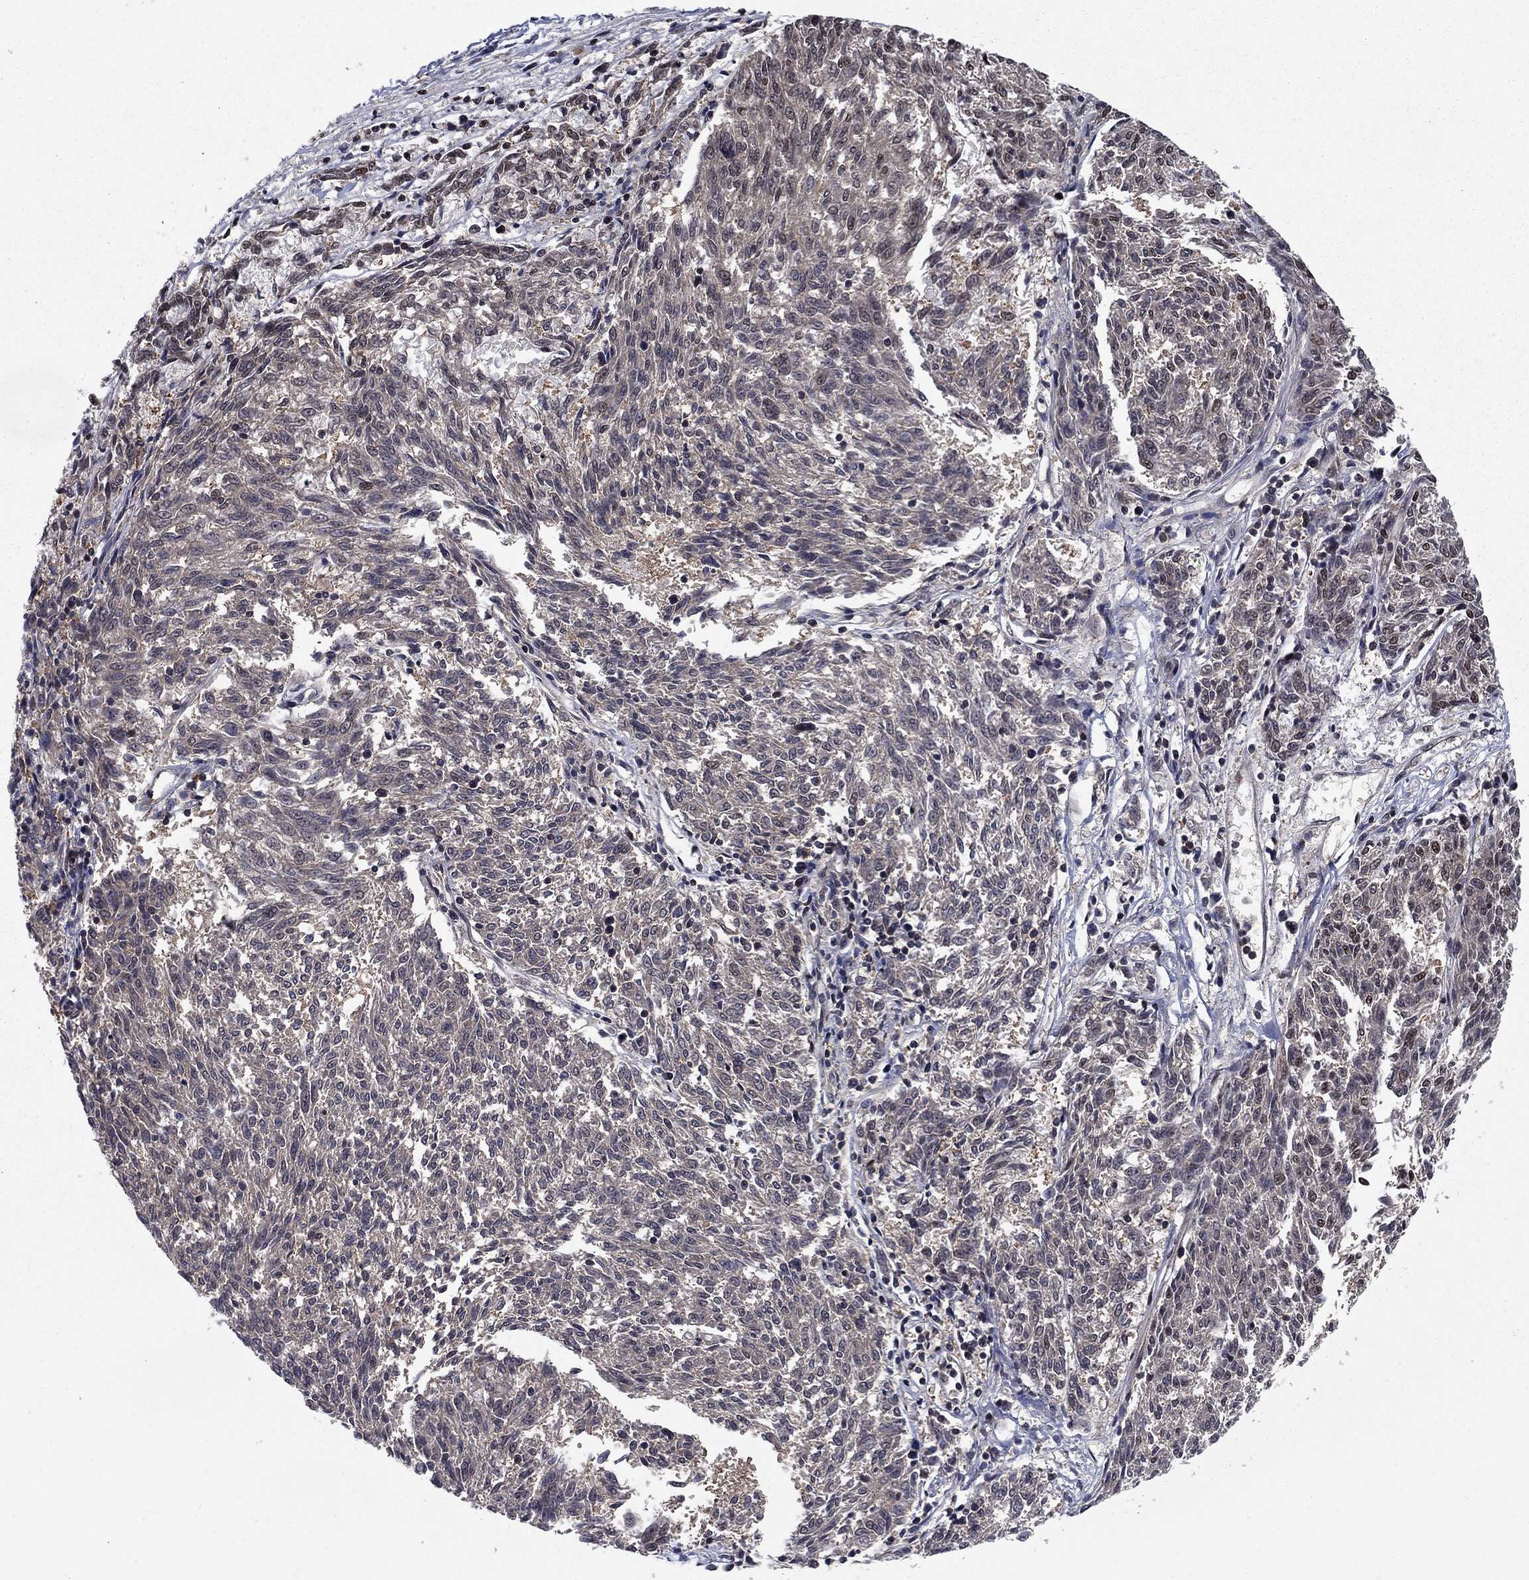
{"staining": {"intensity": "negative", "quantity": "none", "location": "none"}, "tissue": "melanoma", "cell_type": "Tumor cells", "image_type": "cancer", "snomed": [{"axis": "morphology", "description": "Malignant melanoma, NOS"}, {"axis": "topography", "description": "Skin"}], "caption": "This micrograph is of melanoma stained with IHC to label a protein in brown with the nuclei are counter-stained blue. There is no staining in tumor cells.", "gene": "RPRD1B", "patient": {"sex": "female", "age": 72}}